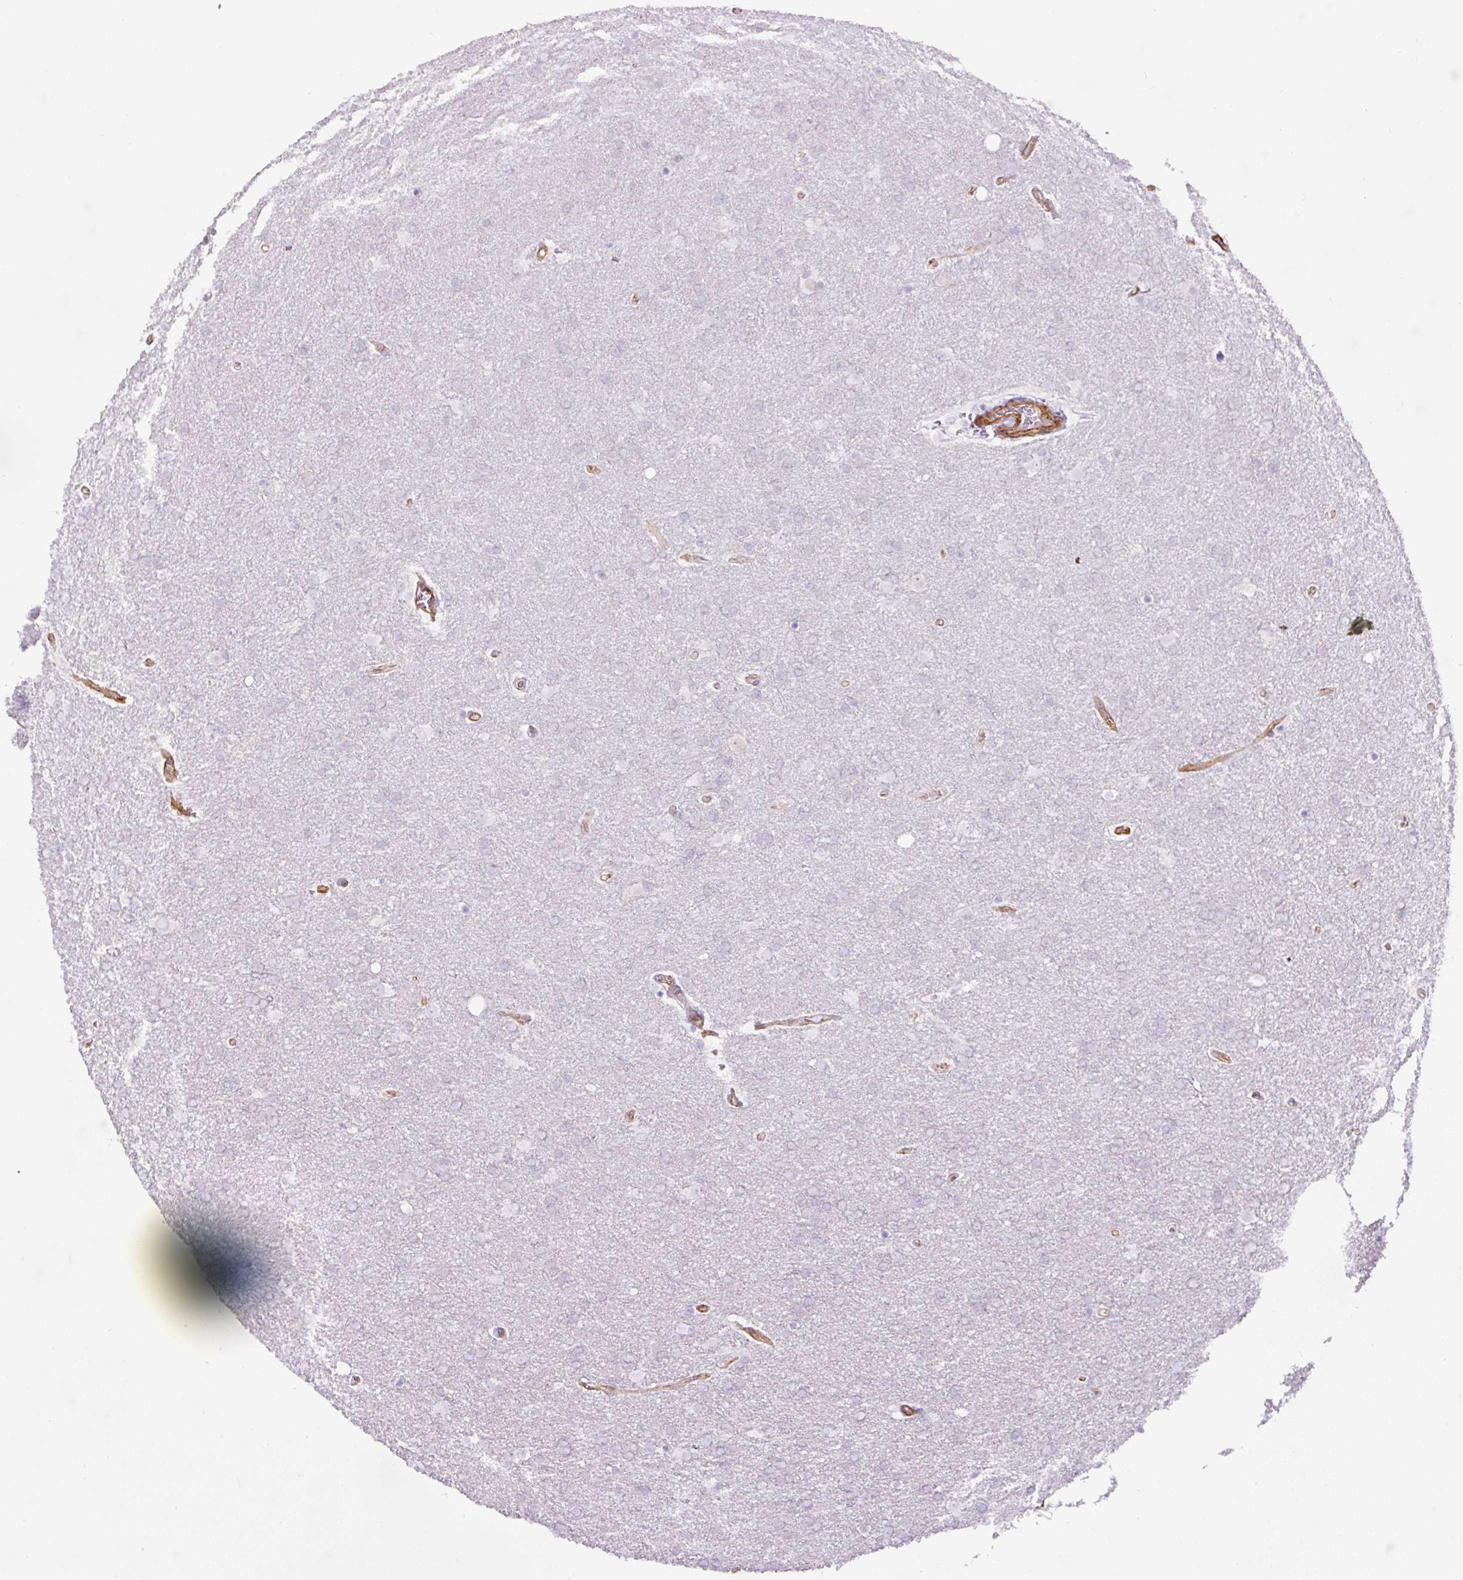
{"staining": {"intensity": "negative", "quantity": "none", "location": "none"}, "tissue": "glioma", "cell_type": "Tumor cells", "image_type": "cancer", "snomed": [{"axis": "morphology", "description": "Glioma, malignant, Low grade"}, {"axis": "topography", "description": "Brain"}], "caption": "Protein analysis of glioma exhibits no significant positivity in tumor cells.", "gene": "B3GALT5", "patient": {"sex": "female", "age": 32}}